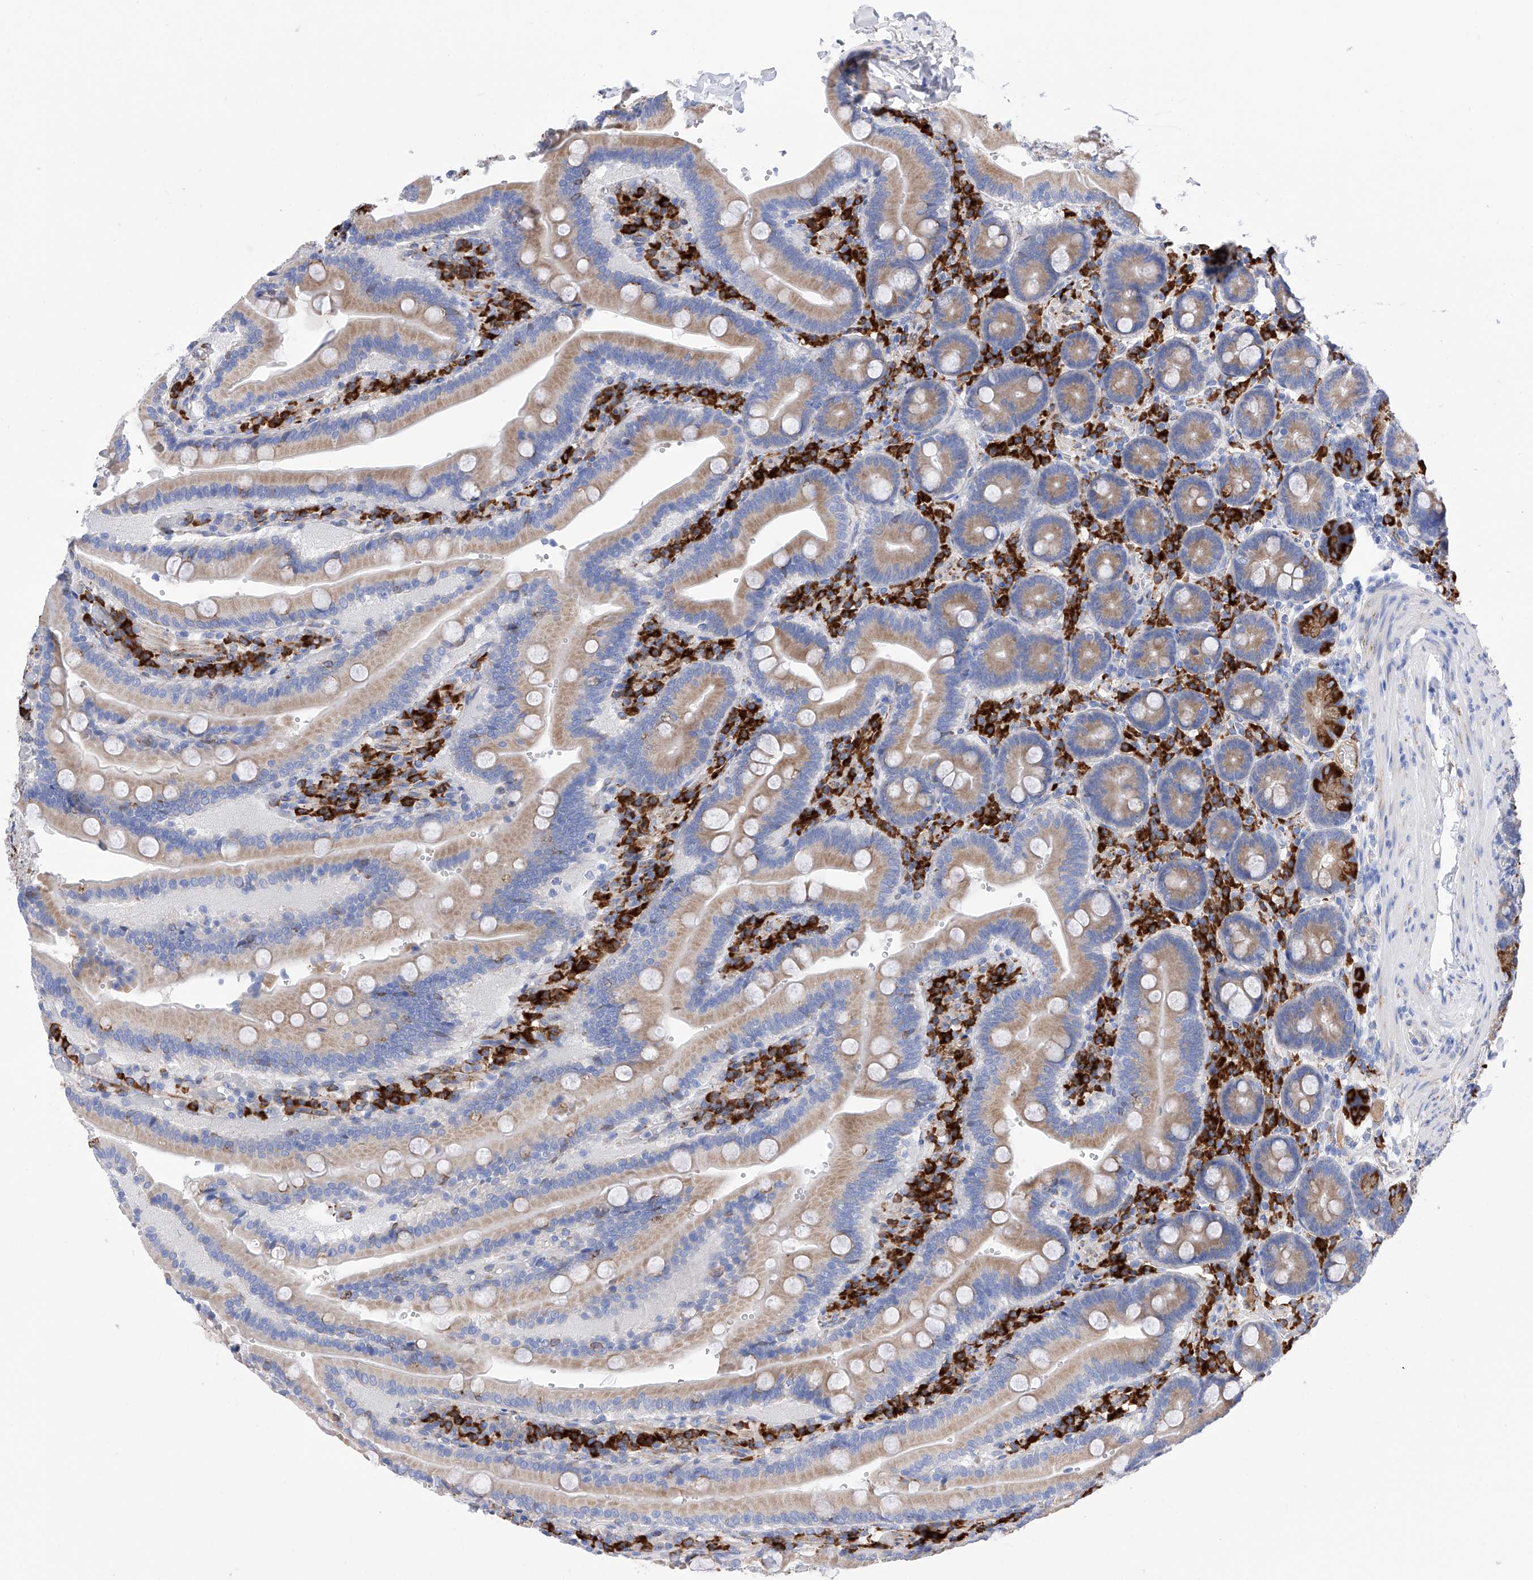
{"staining": {"intensity": "moderate", "quantity": ">75%", "location": "cytoplasmic/membranous"}, "tissue": "duodenum", "cell_type": "Glandular cells", "image_type": "normal", "snomed": [{"axis": "morphology", "description": "Normal tissue, NOS"}, {"axis": "topography", "description": "Duodenum"}], "caption": "Immunohistochemical staining of benign duodenum reveals moderate cytoplasmic/membranous protein positivity in approximately >75% of glandular cells. (IHC, brightfield microscopy, high magnification).", "gene": "PDIA5", "patient": {"sex": "female", "age": 62}}